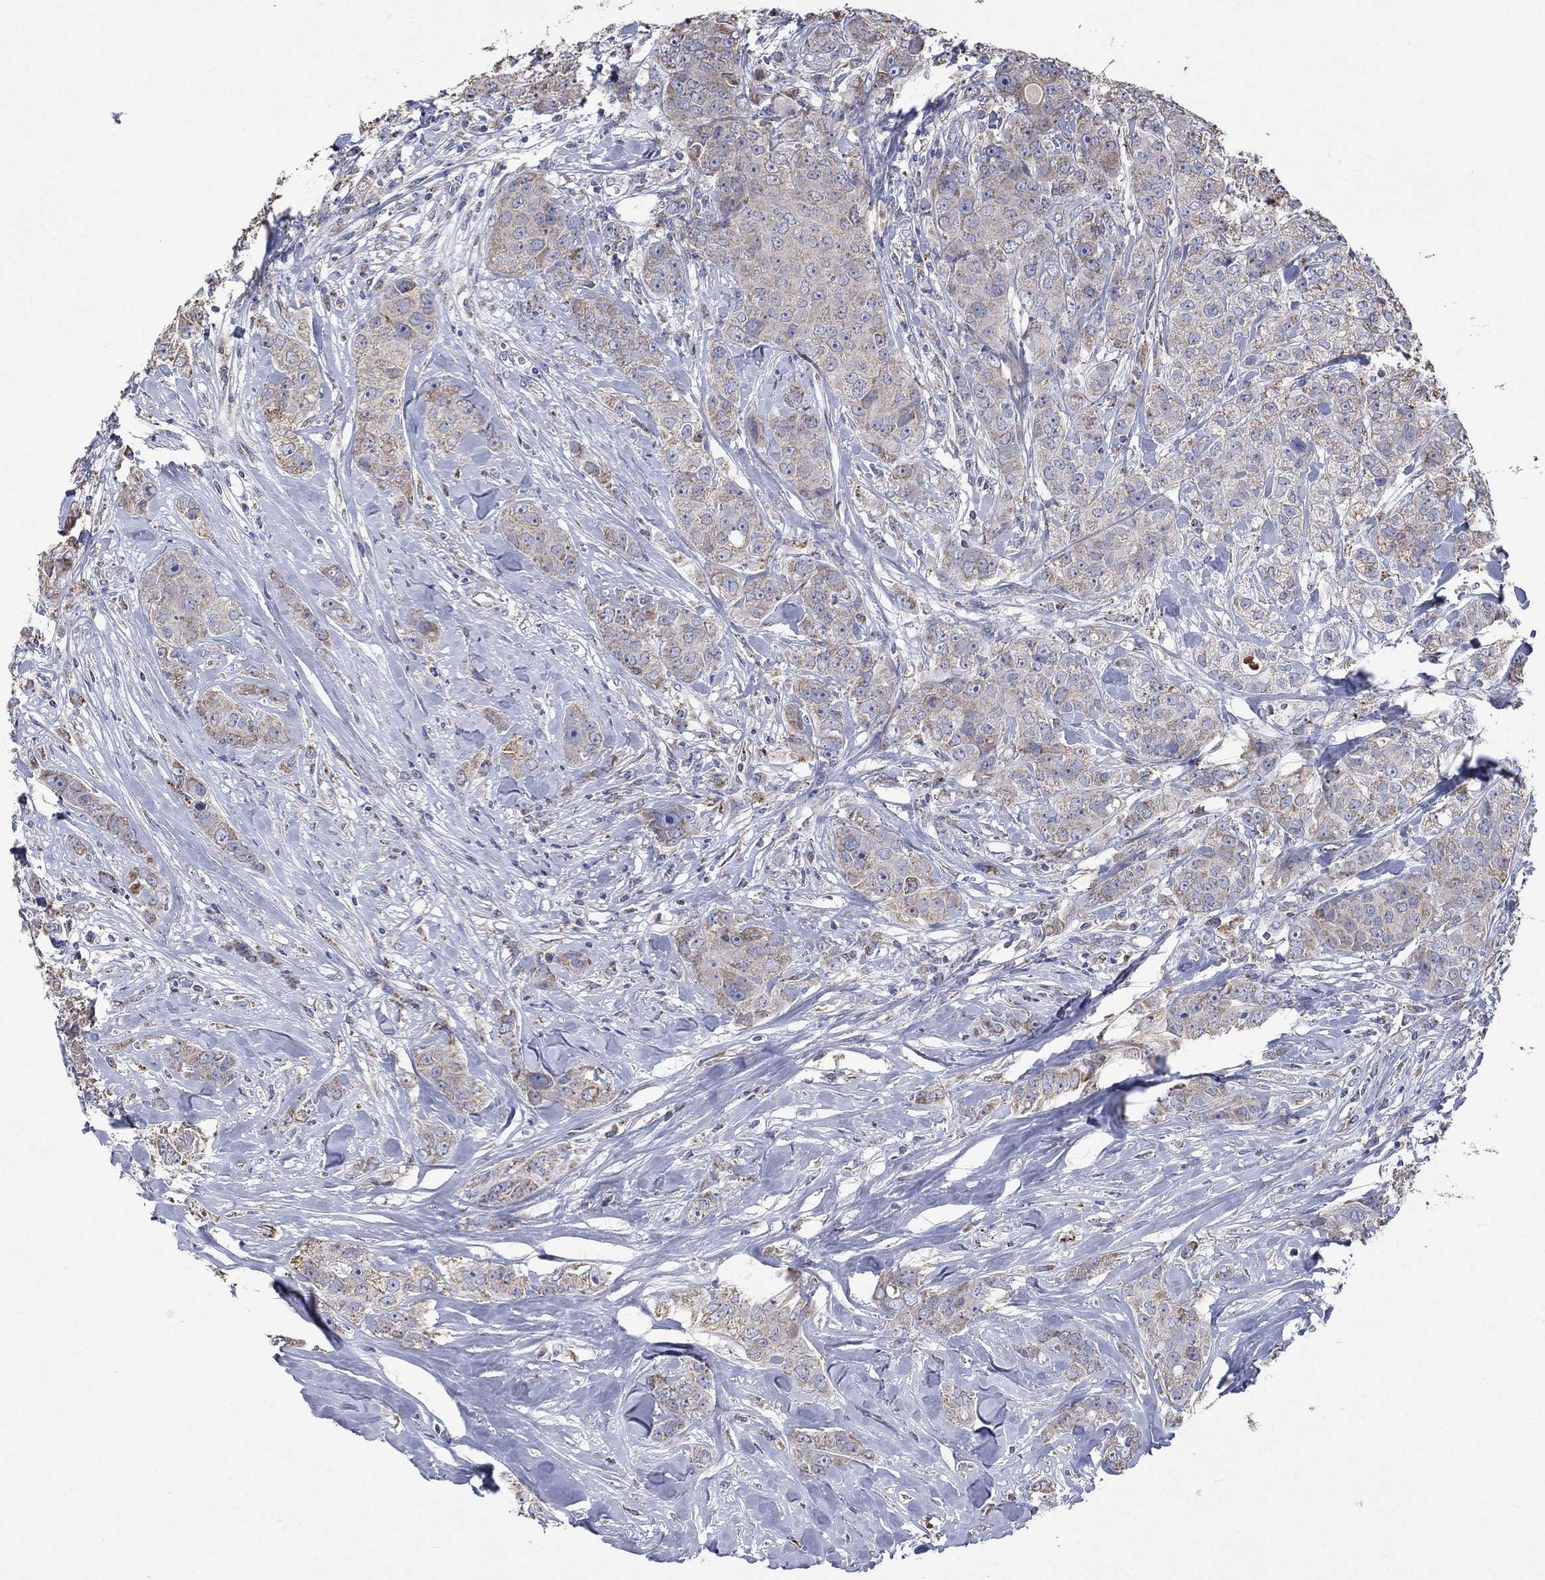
{"staining": {"intensity": "weak", "quantity": "25%-75%", "location": "cytoplasmic/membranous"}, "tissue": "breast cancer", "cell_type": "Tumor cells", "image_type": "cancer", "snomed": [{"axis": "morphology", "description": "Duct carcinoma"}, {"axis": "topography", "description": "Breast"}], "caption": "An image of breast invasive ductal carcinoma stained for a protein displays weak cytoplasmic/membranous brown staining in tumor cells.", "gene": "UGT8", "patient": {"sex": "female", "age": 43}}